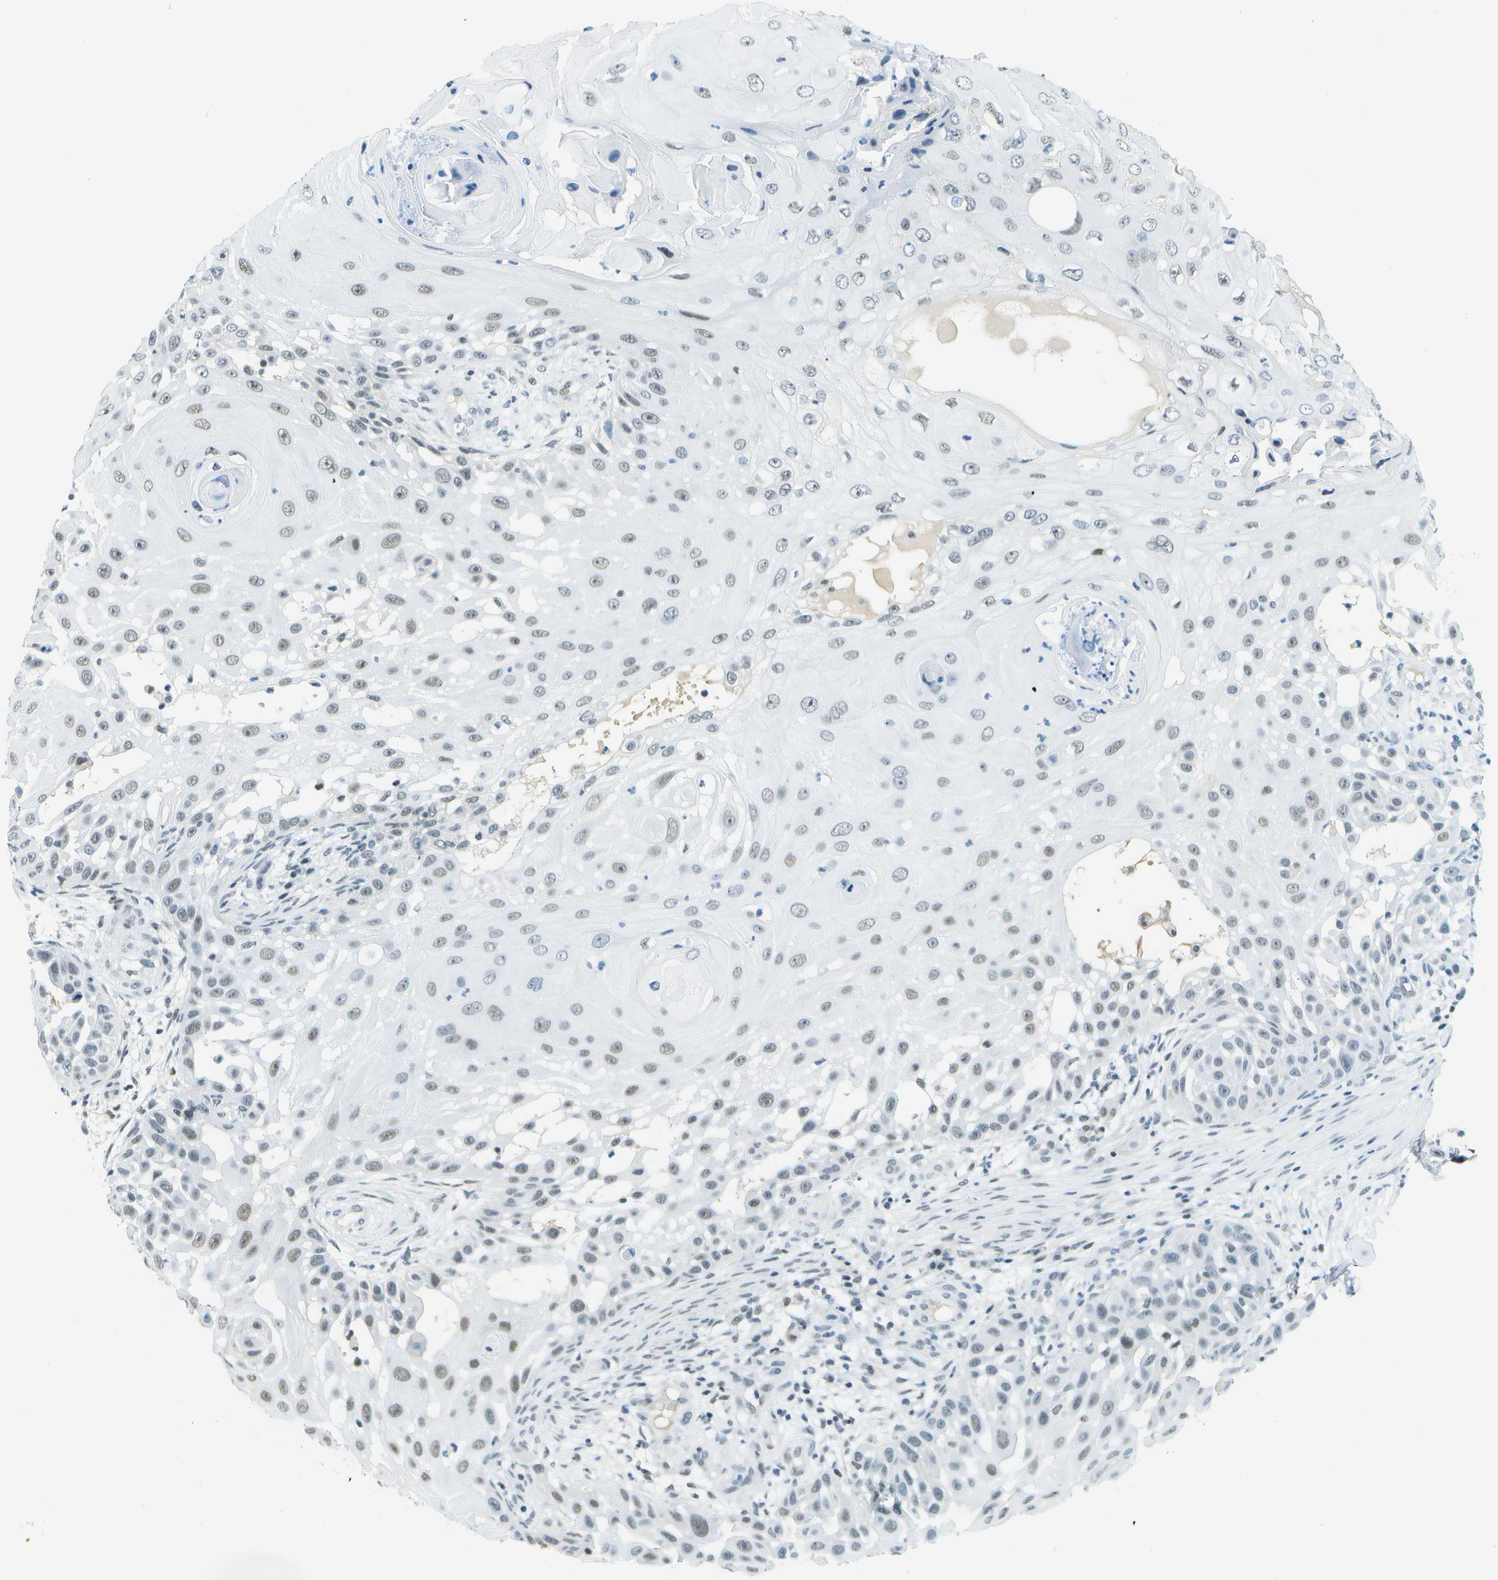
{"staining": {"intensity": "weak", "quantity": "<25%", "location": "nuclear"}, "tissue": "skin cancer", "cell_type": "Tumor cells", "image_type": "cancer", "snomed": [{"axis": "morphology", "description": "Squamous cell carcinoma, NOS"}, {"axis": "topography", "description": "Skin"}], "caption": "Protein analysis of skin cancer demonstrates no significant positivity in tumor cells.", "gene": "NEK11", "patient": {"sex": "female", "age": 44}}